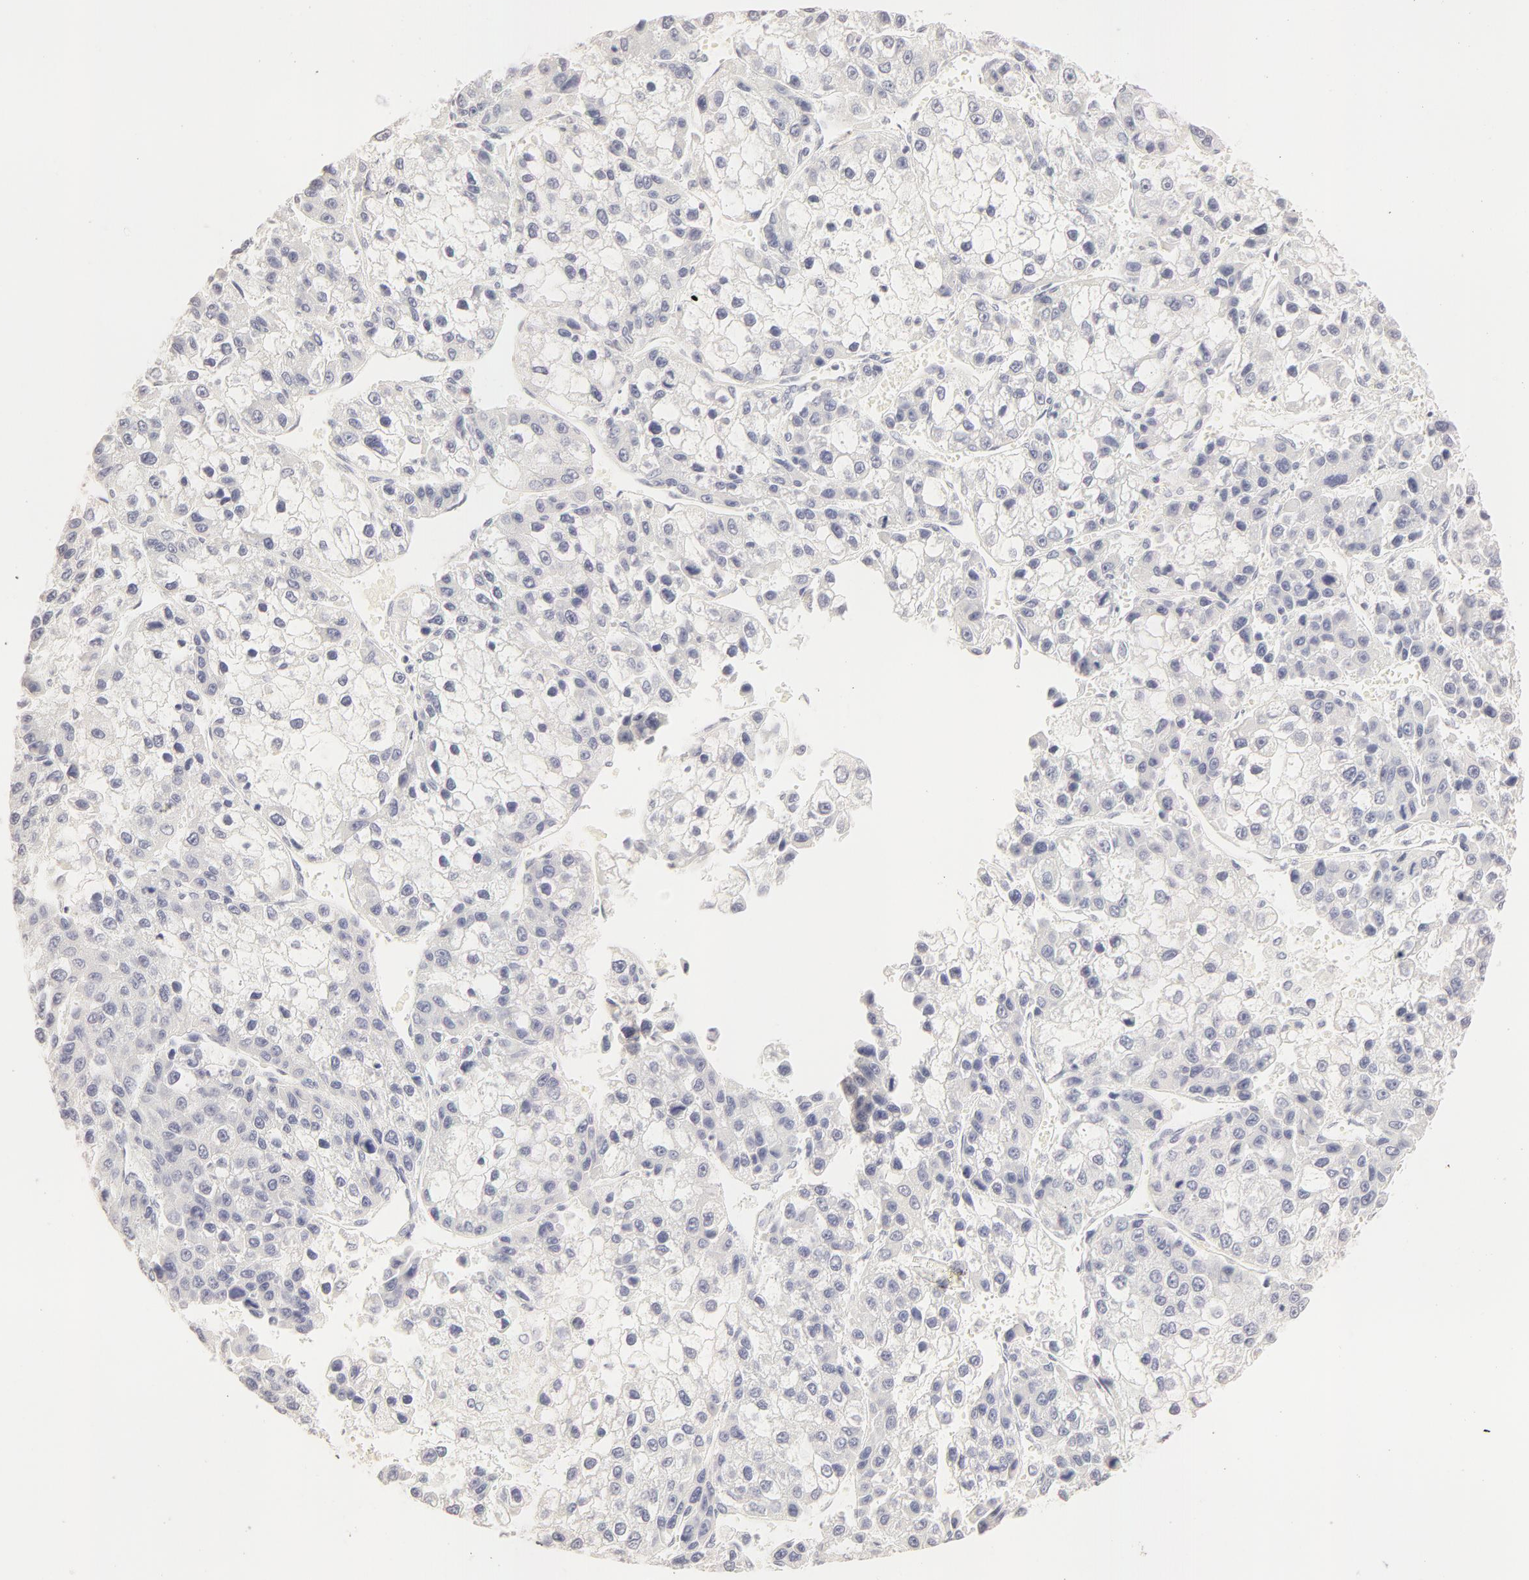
{"staining": {"intensity": "negative", "quantity": "none", "location": "none"}, "tissue": "liver cancer", "cell_type": "Tumor cells", "image_type": "cancer", "snomed": [{"axis": "morphology", "description": "Carcinoma, Hepatocellular, NOS"}, {"axis": "topography", "description": "Liver"}], "caption": "An immunohistochemistry micrograph of liver cancer (hepatocellular carcinoma) is shown. There is no staining in tumor cells of liver cancer (hepatocellular carcinoma).", "gene": "LGALS7B", "patient": {"sex": "female", "age": 66}}